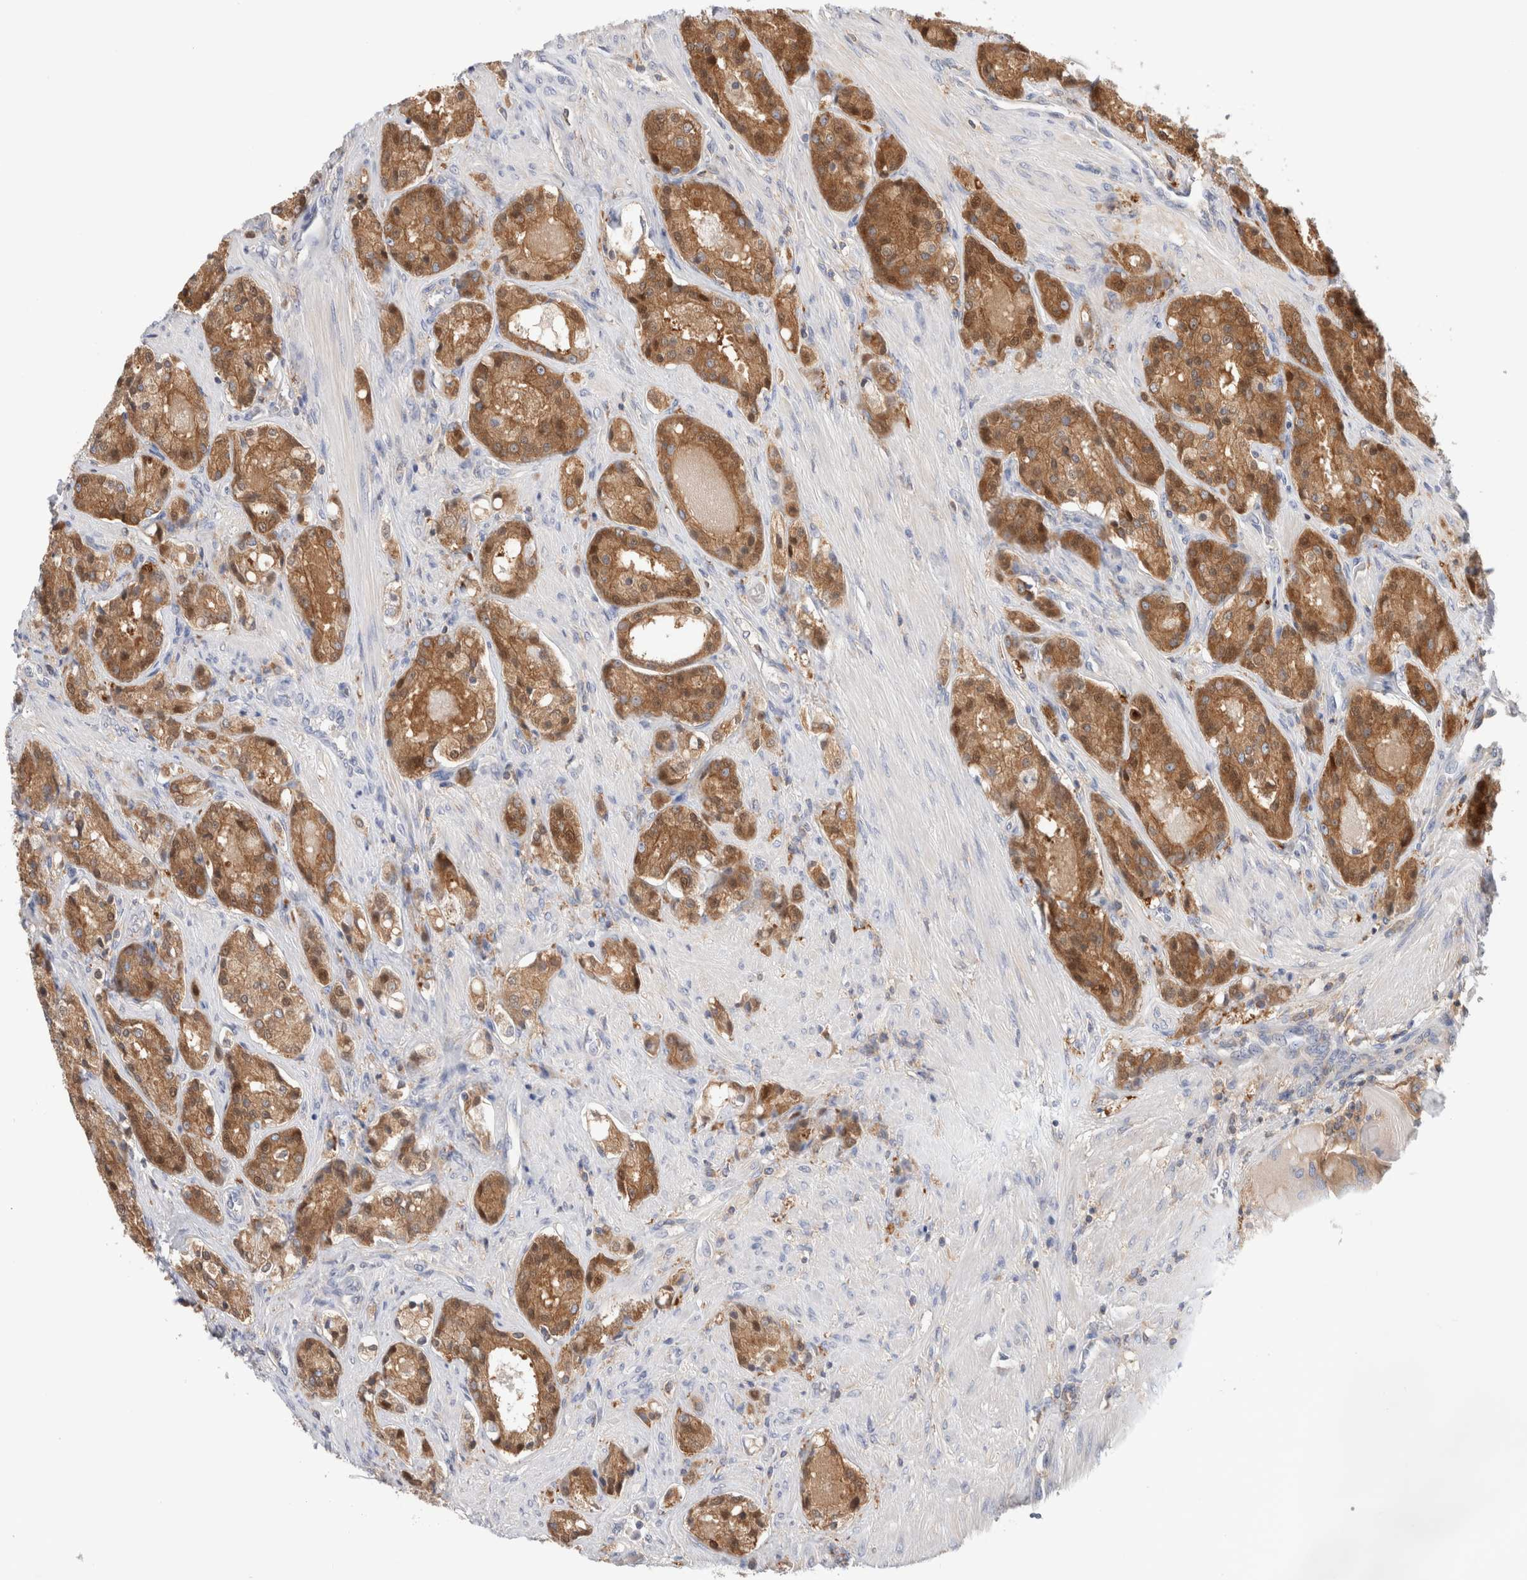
{"staining": {"intensity": "strong", "quantity": ">75%", "location": "cytoplasmic/membranous,nuclear"}, "tissue": "prostate cancer", "cell_type": "Tumor cells", "image_type": "cancer", "snomed": [{"axis": "morphology", "description": "Adenocarcinoma, High grade"}, {"axis": "topography", "description": "Prostate"}], "caption": "Tumor cells reveal high levels of strong cytoplasmic/membranous and nuclear positivity in approximately >75% of cells in human high-grade adenocarcinoma (prostate). The staining was performed using DAB (3,3'-diaminobenzidine) to visualize the protein expression in brown, while the nuclei were stained in blue with hematoxylin (Magnification: 20x).", "gene": "KLHL14", "patient": {"sex": "male", "age": 60}}